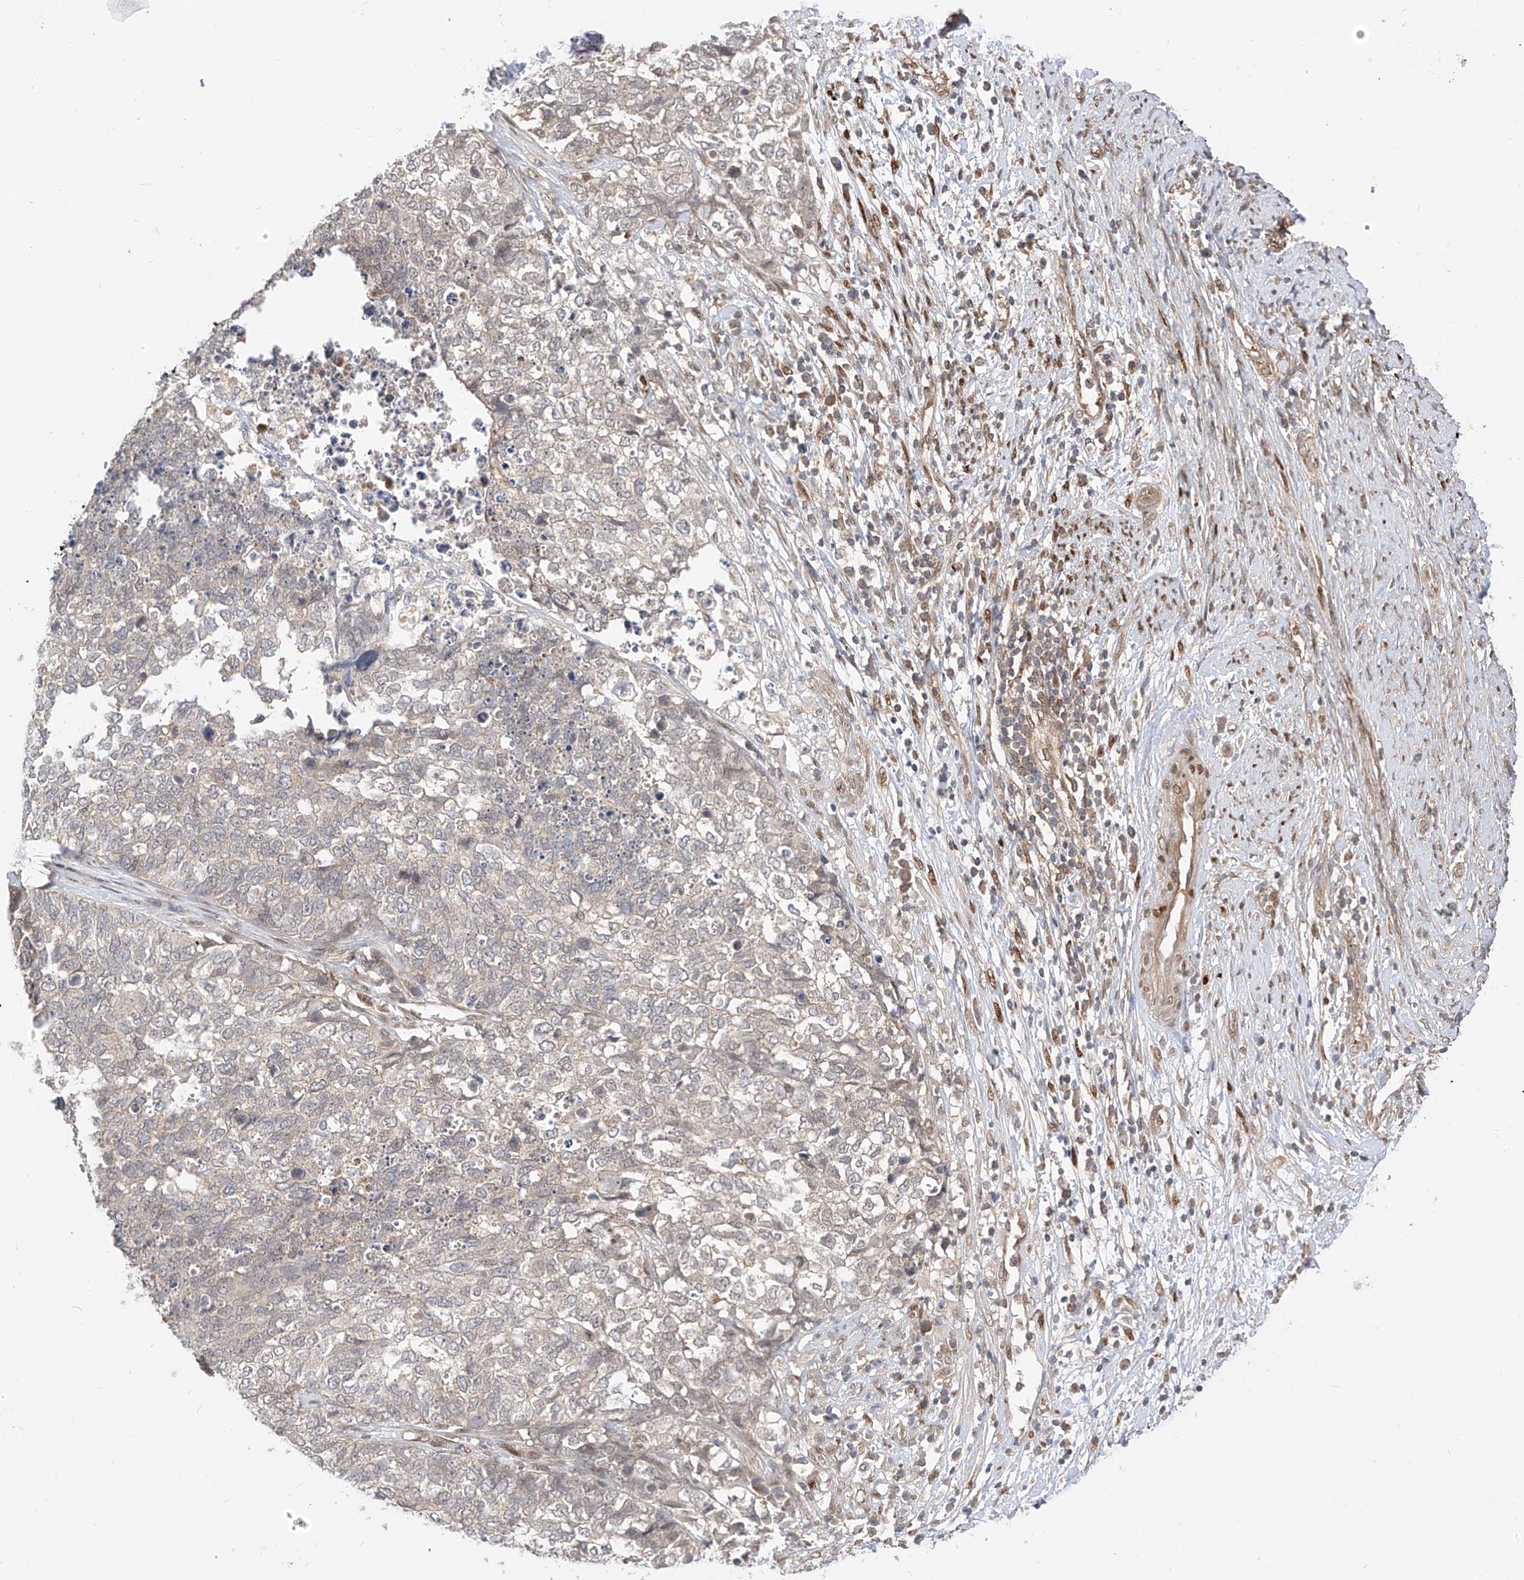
{"staining": {"intensity": "negative", "quantity": "none", "location": "none"}, "tissue": "cervical cancer", "cell_type": "Tumor cells", "image_type": "cancer", "snomed": [{"axis": "morphology", "description": "Squamous cell carcinoma, NOS"}, {"axis": "topography", "description": "Cervix"}], "caption": "High power microscopy photomicrograph of an IHC histopathology image of cervical squamous cell carcinoma, revealing no significant positivity in tumor cells.", "gene": "MRTFA", "patient": {"sex": "female", "age": 63}}